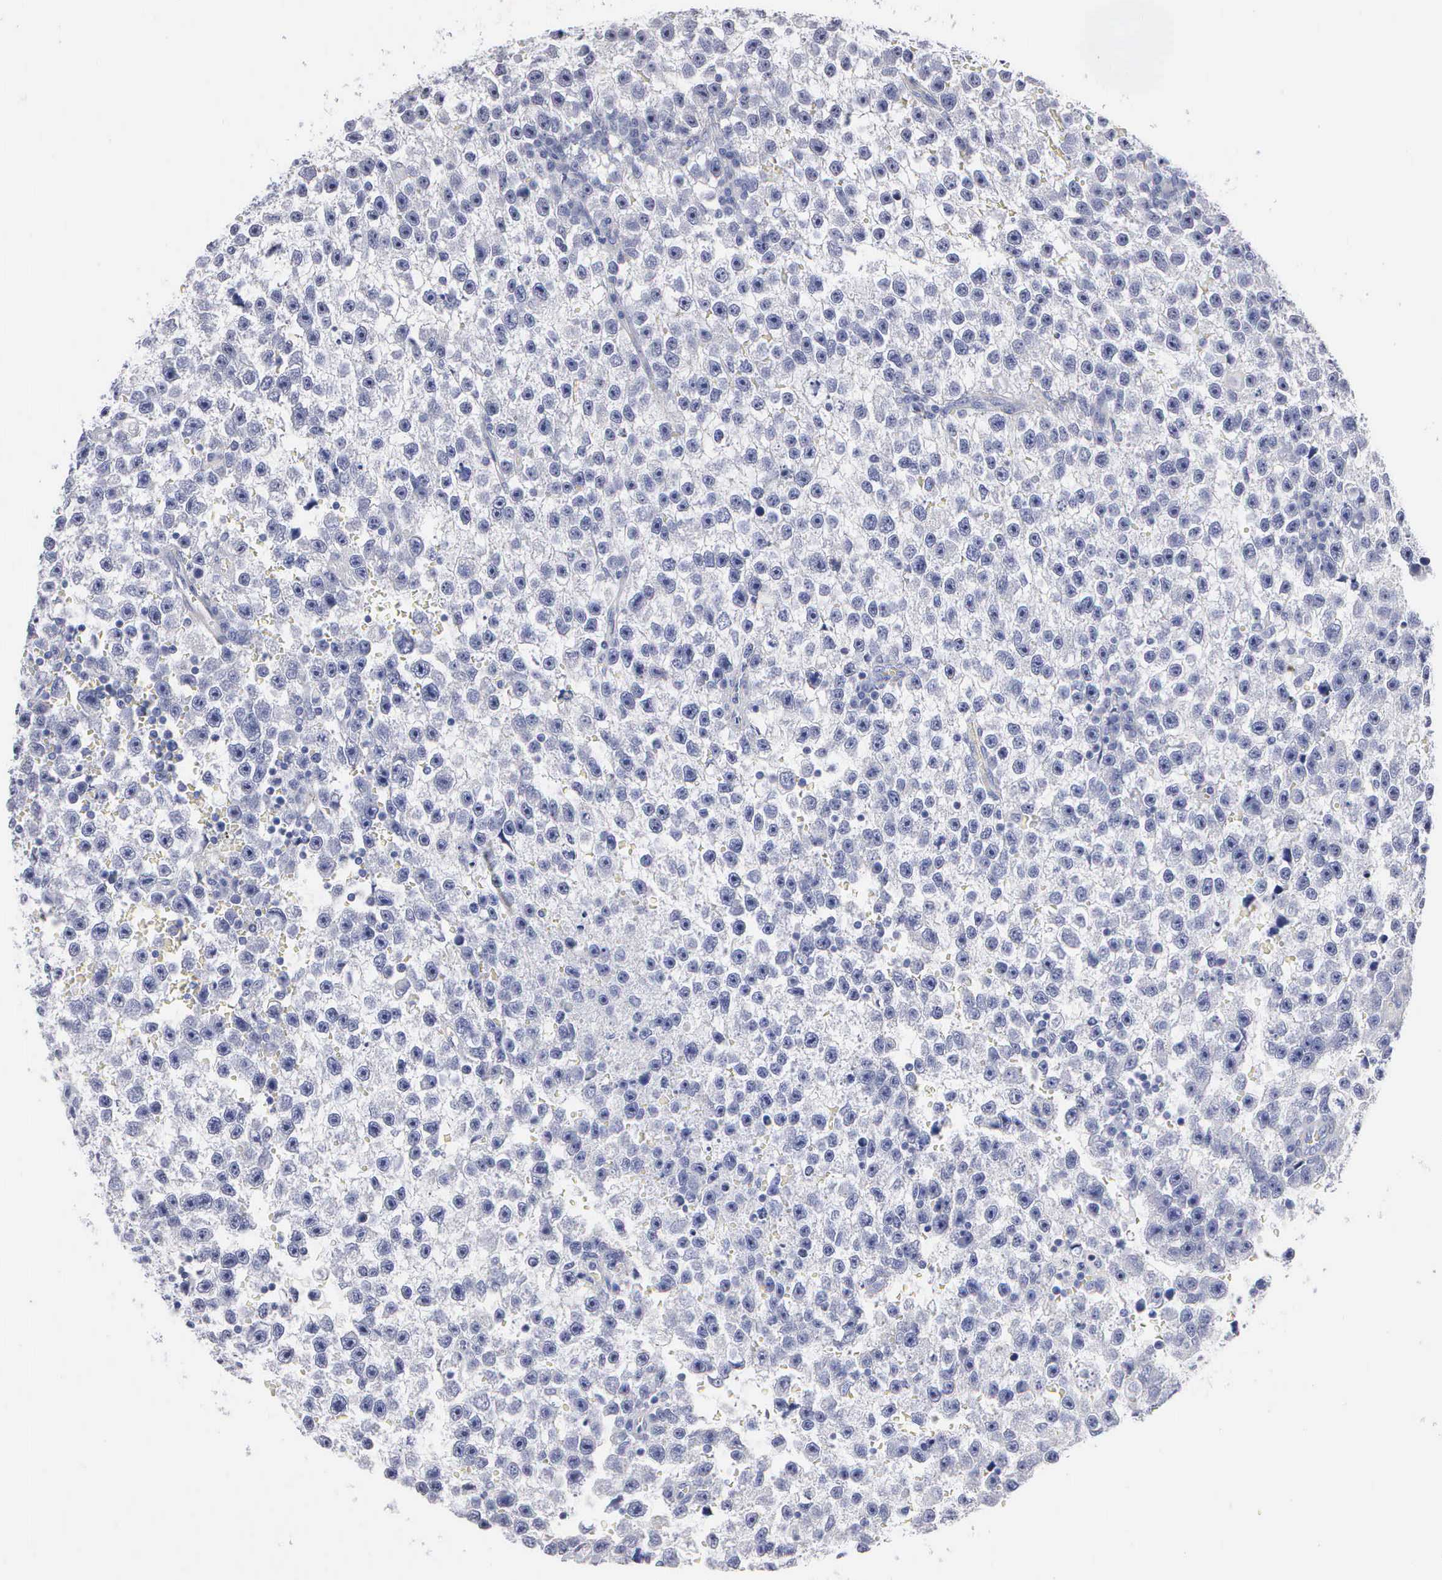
{"staining": {"intensity": "negative", "quantity": "none", "location": "none"}, "tissue": "testis cancer", "cell_type": "Tumor cells", "image_type": "cancer", "snomed": [{"axis": "morphology", "description": "Seminoma, NOS"}, {"axis": "topography", "description": "Testis"}], "caption": "Testis seminoma stained for a protein using IHC displays no expression tumor cells.", "gene": "ELFN2", "patient": {"sex": "male", "age": 33}}